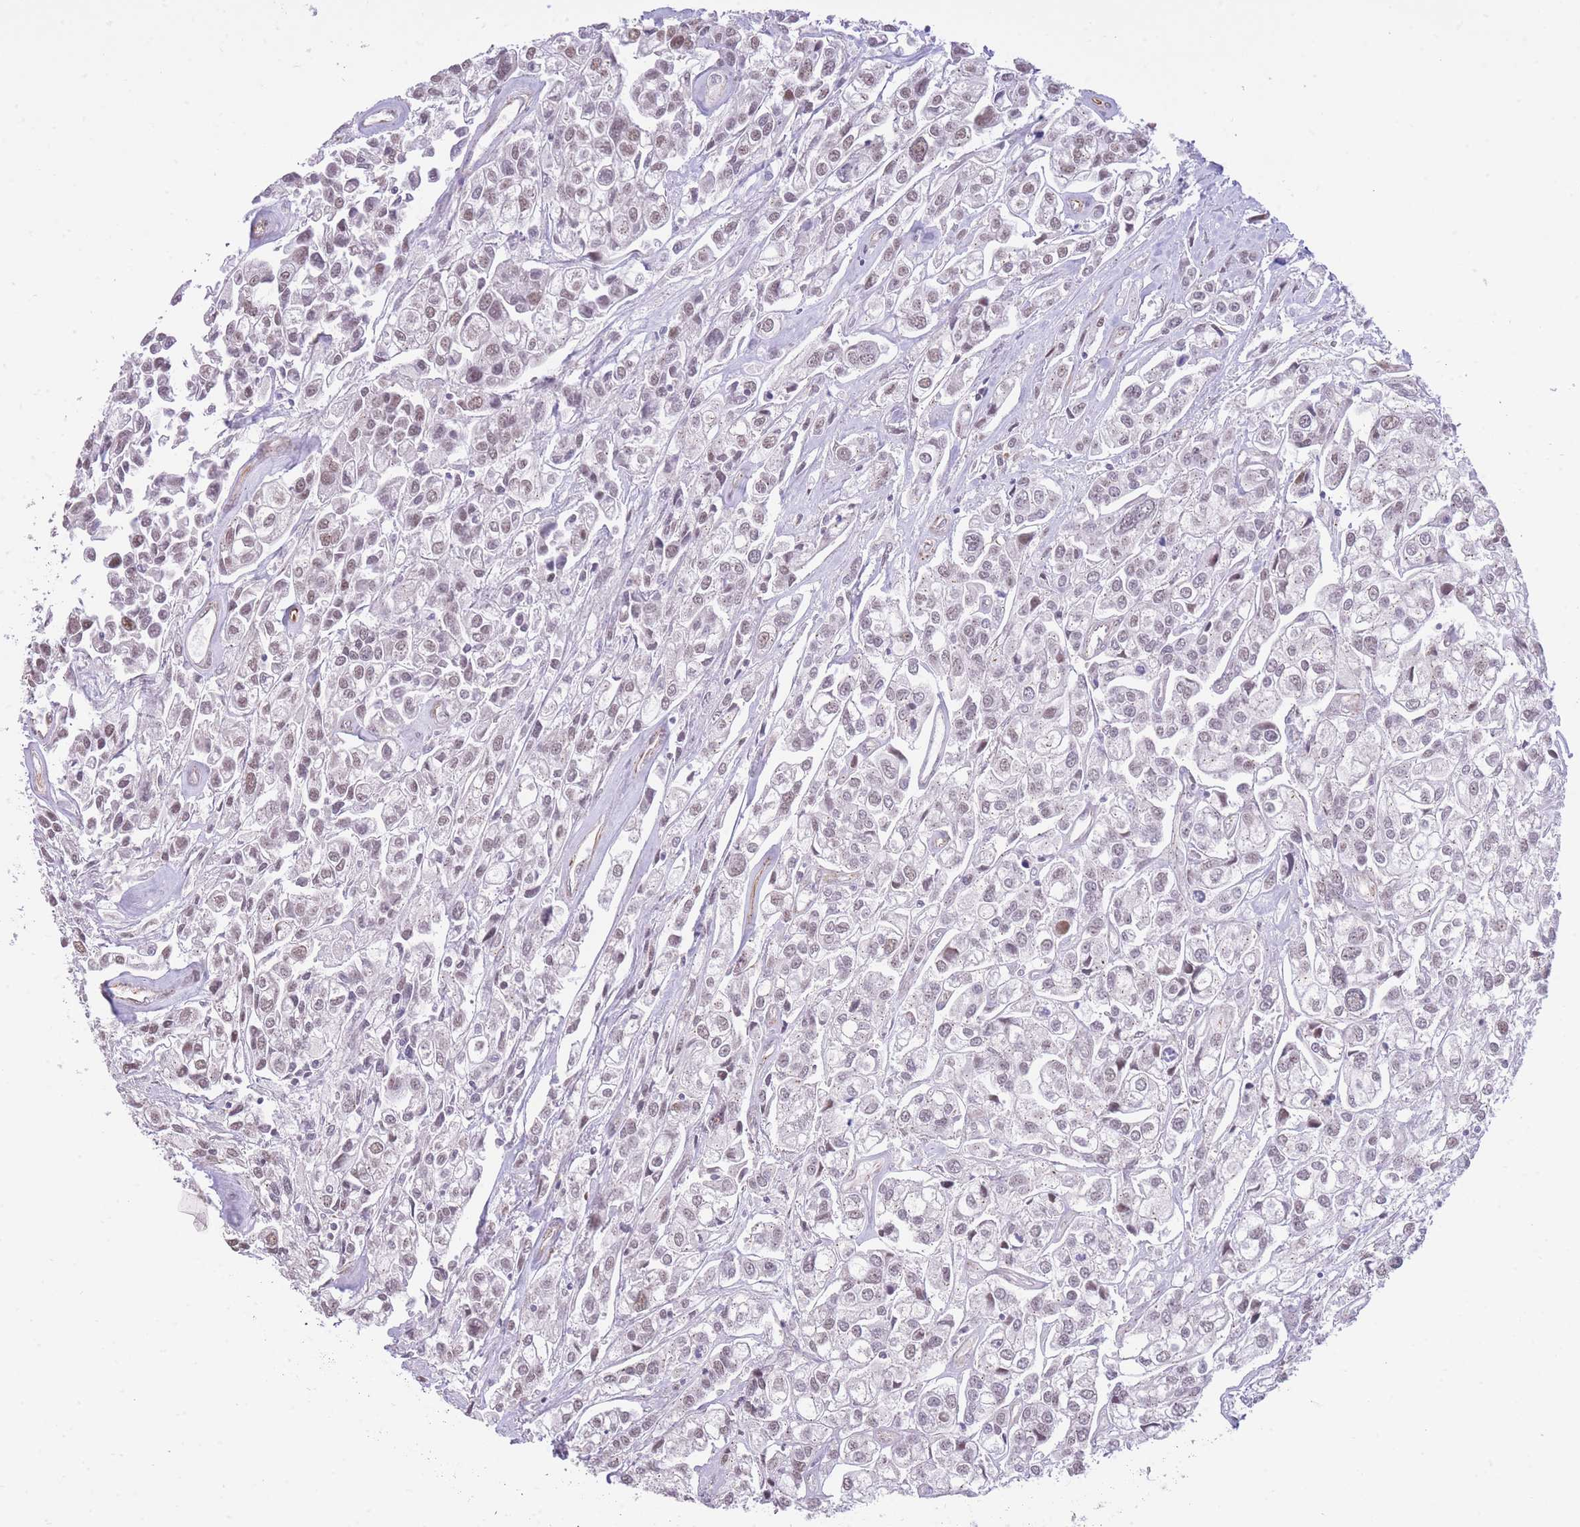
{"staining": {"intensity": "weak", "quantity": "25%-75%", "location": "nuclear"}, "tissue": "urothelial cancer", "cell_type": "Tumor cells", "image_type": "cancer", "snomed": [{"axis": "morphology", "description": "Urothelial carcinoma, High grade"}, {"axis": "topography", "description": "Urinary bladder"}], "caption": "A micrograph of human urothelial cancer stained for a protein displays weak nuclear brown staining in tumor cells. (Brightfield microscopy of DAB IHC at high magnification).", "gene": "PSG8", "patient": {"sex": "male", "age": 67}}